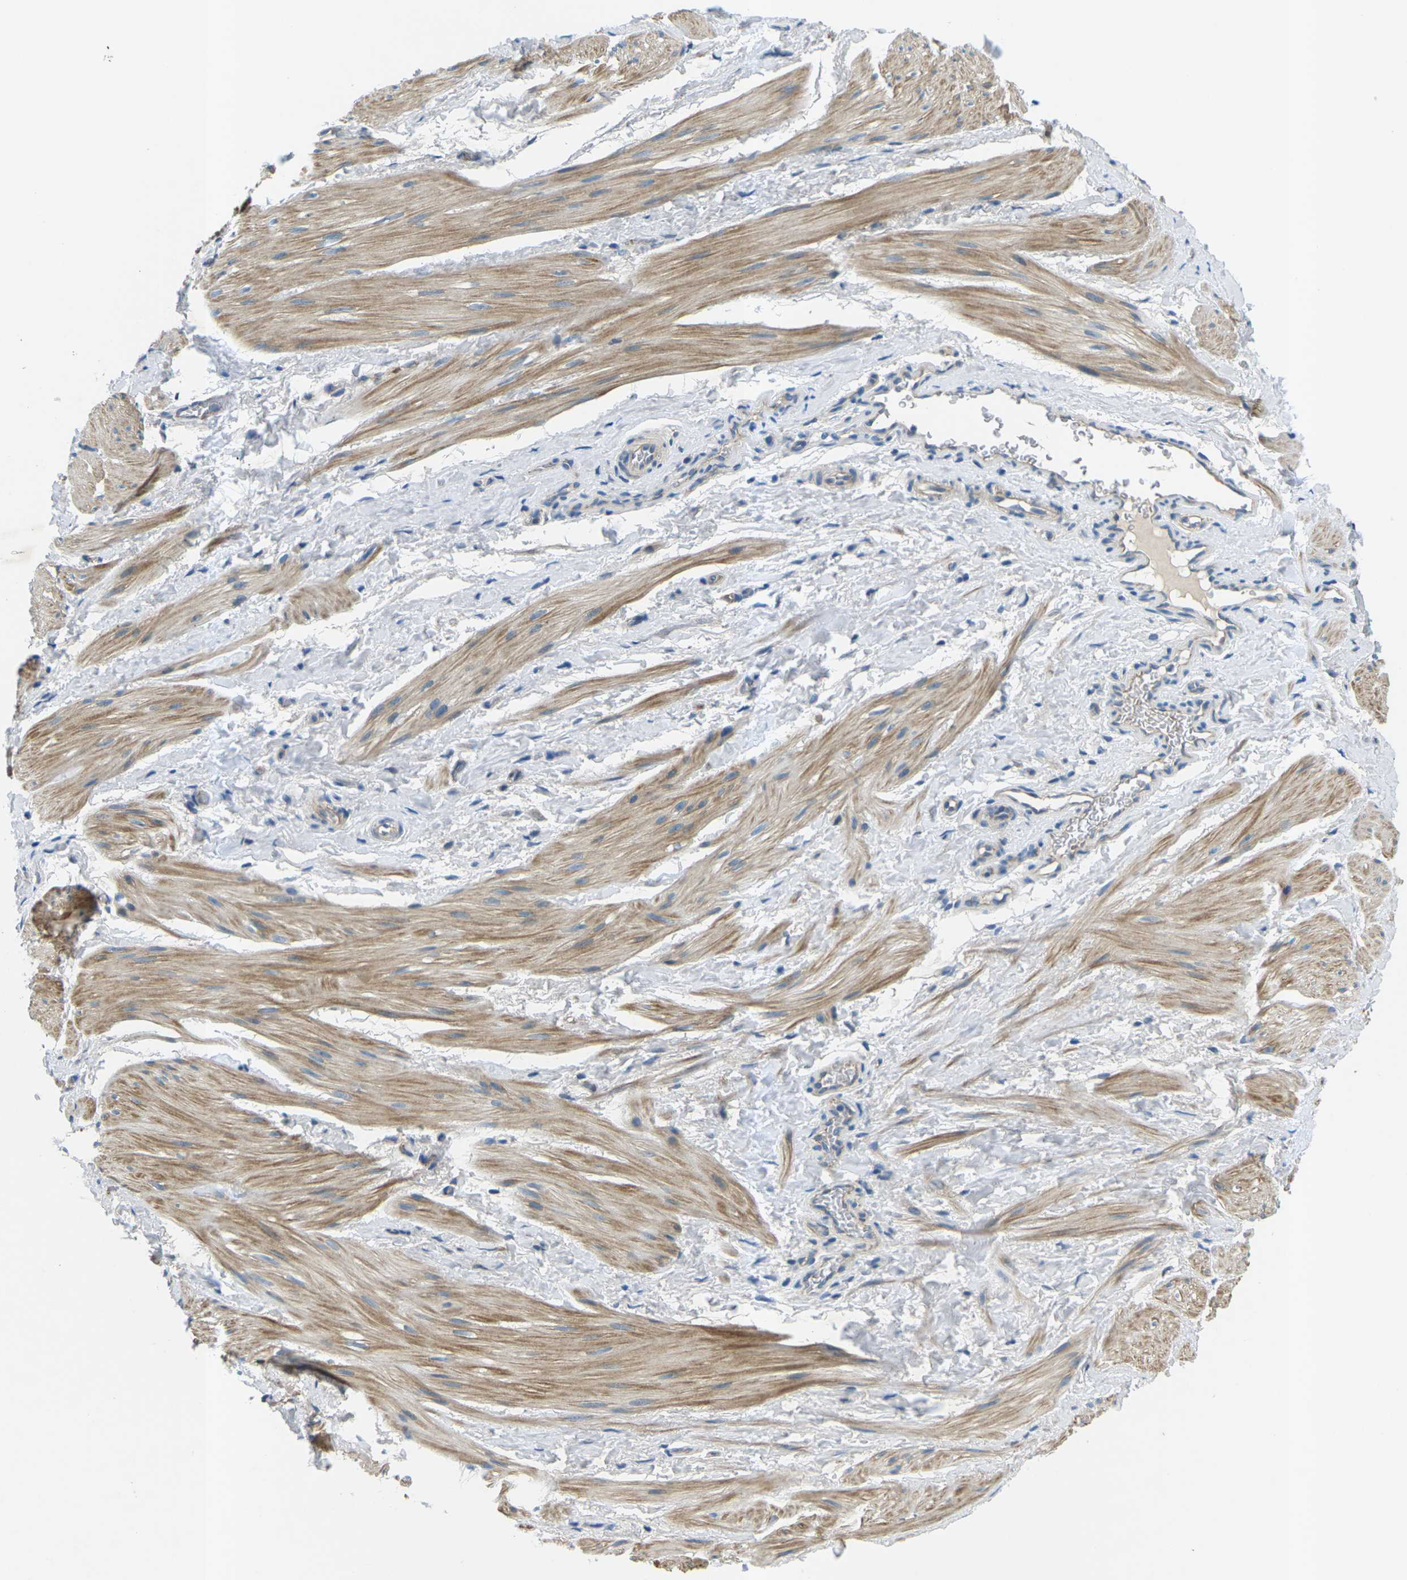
{"staining": {"intensity": "moderate", "quantity": "25%-75%", "location": "cytoplasmic/membranous"}, "tissue": "smooth muscle", "cell_type": "Smooth muscle cells", "image_type": "normal", "snomed": [{"axis": "morphology", "description": "Normal tissue, NOS"}, {"axis": "topography", "description": "Smooth muscle"}], "caption": "Smooth muscle stained with DAB immunohistochemistry (IHC) exhibits medium levels of moderate cytoplasmic/membranous expression in approximately 25%-75% of smooth muscle cells. The staining was performed using DAB to visualize the protein expression in brown, while the nuclei were stained in blue with hematoxylin (Magnification: 20x).", "gene": "CTNND1", "patient": {"sex": "male", "age": 16}}